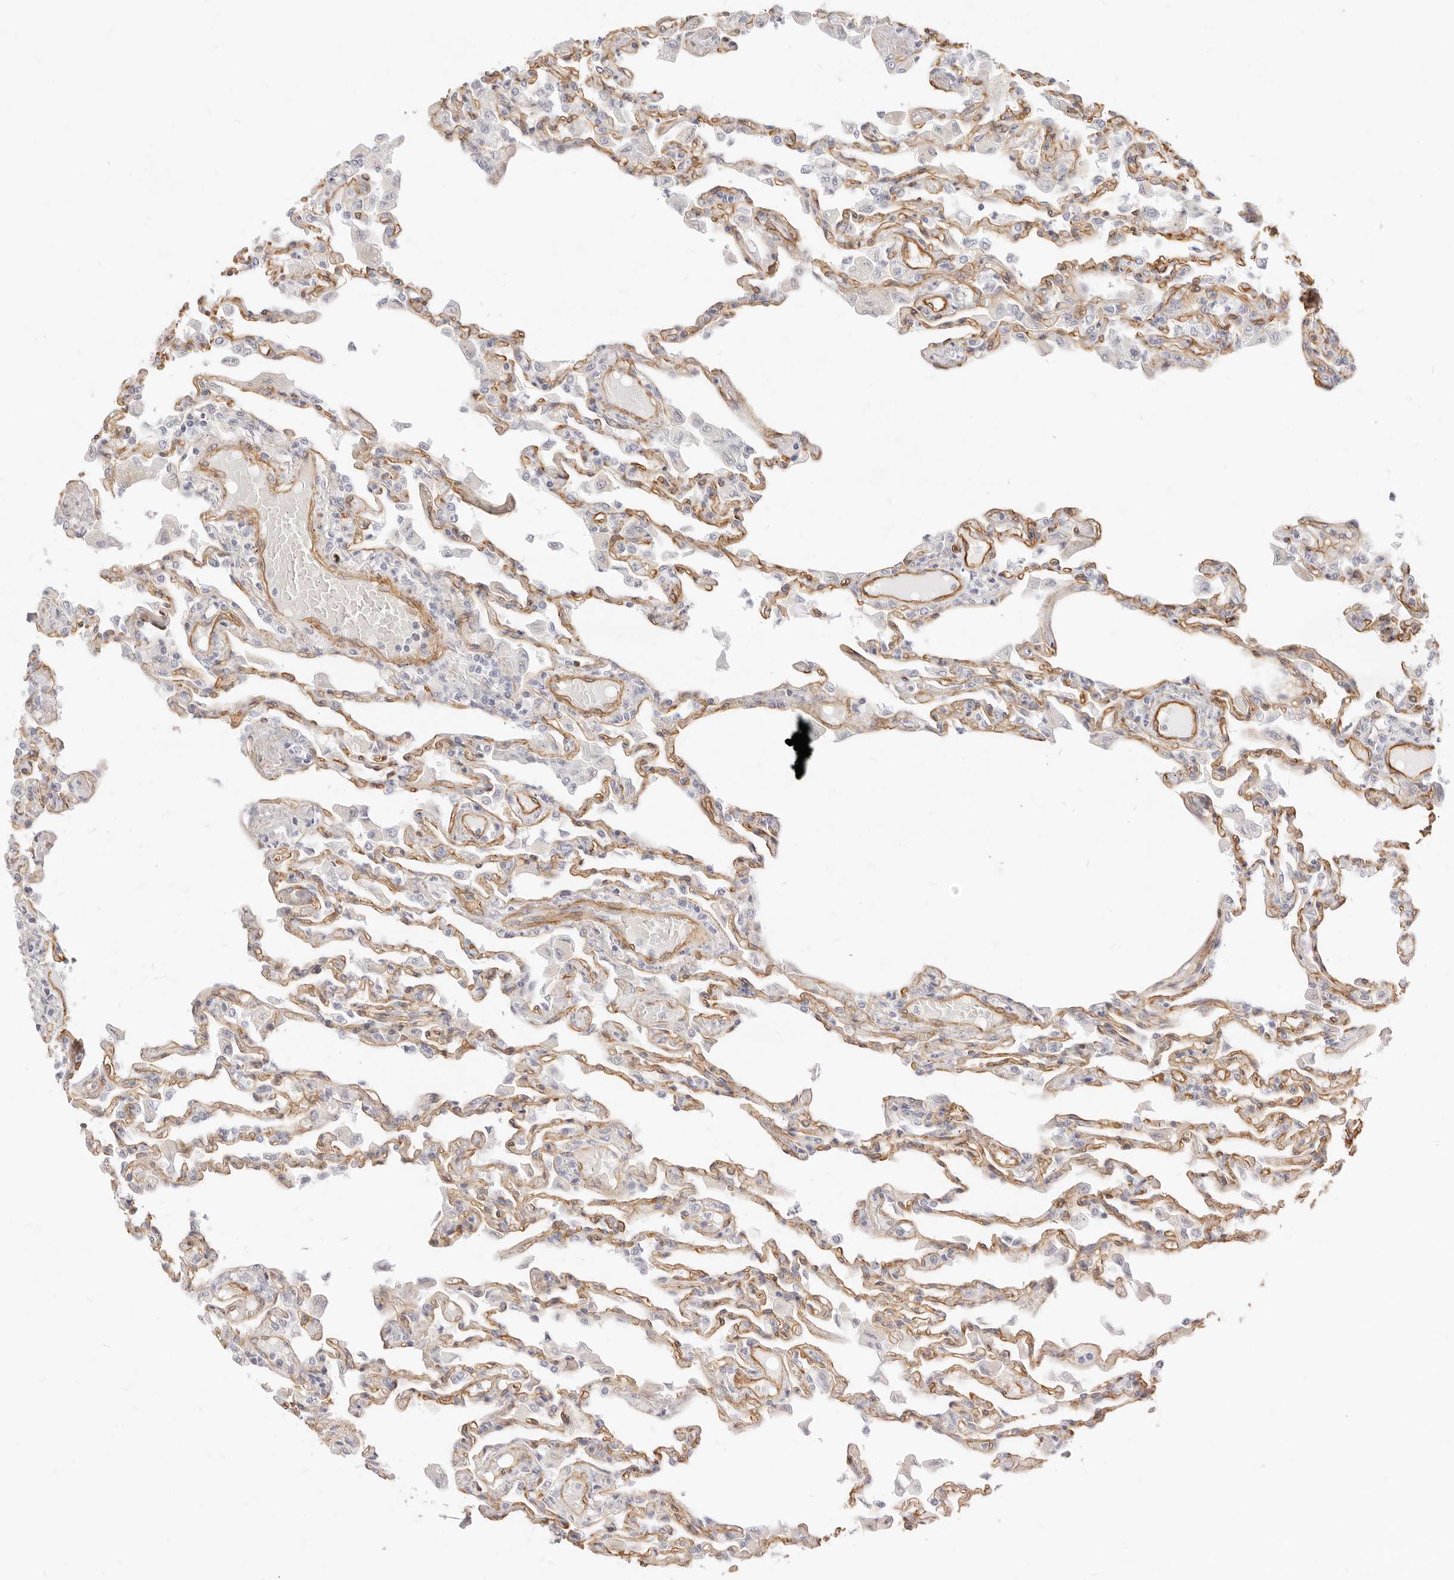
{"staining": {"intensity": "weak", "quantity": "25%-75%", "location": "cytoplasmic/membranous"}, "tissue": "lung", "cell_type": "Alveolar cells", "image_type": "normal", "snomed": [{"axis": "morphology", "description": "Normal tissue, NOS"}, {"axis": "topography", "description": "Bronchus"}, {"axis": "topography", "description": "Lung"}], "caption": "Protein expression by immunohistochemistry (IHC) displays weak cytoplasmic/membranous expression in approximately 25%-75% of alveolar cells in unremarkable lung. (IHC, brightfield microscopy, high magnification).", "gene": "NUS1", "patient": {"sex": "female", "age": 49}}